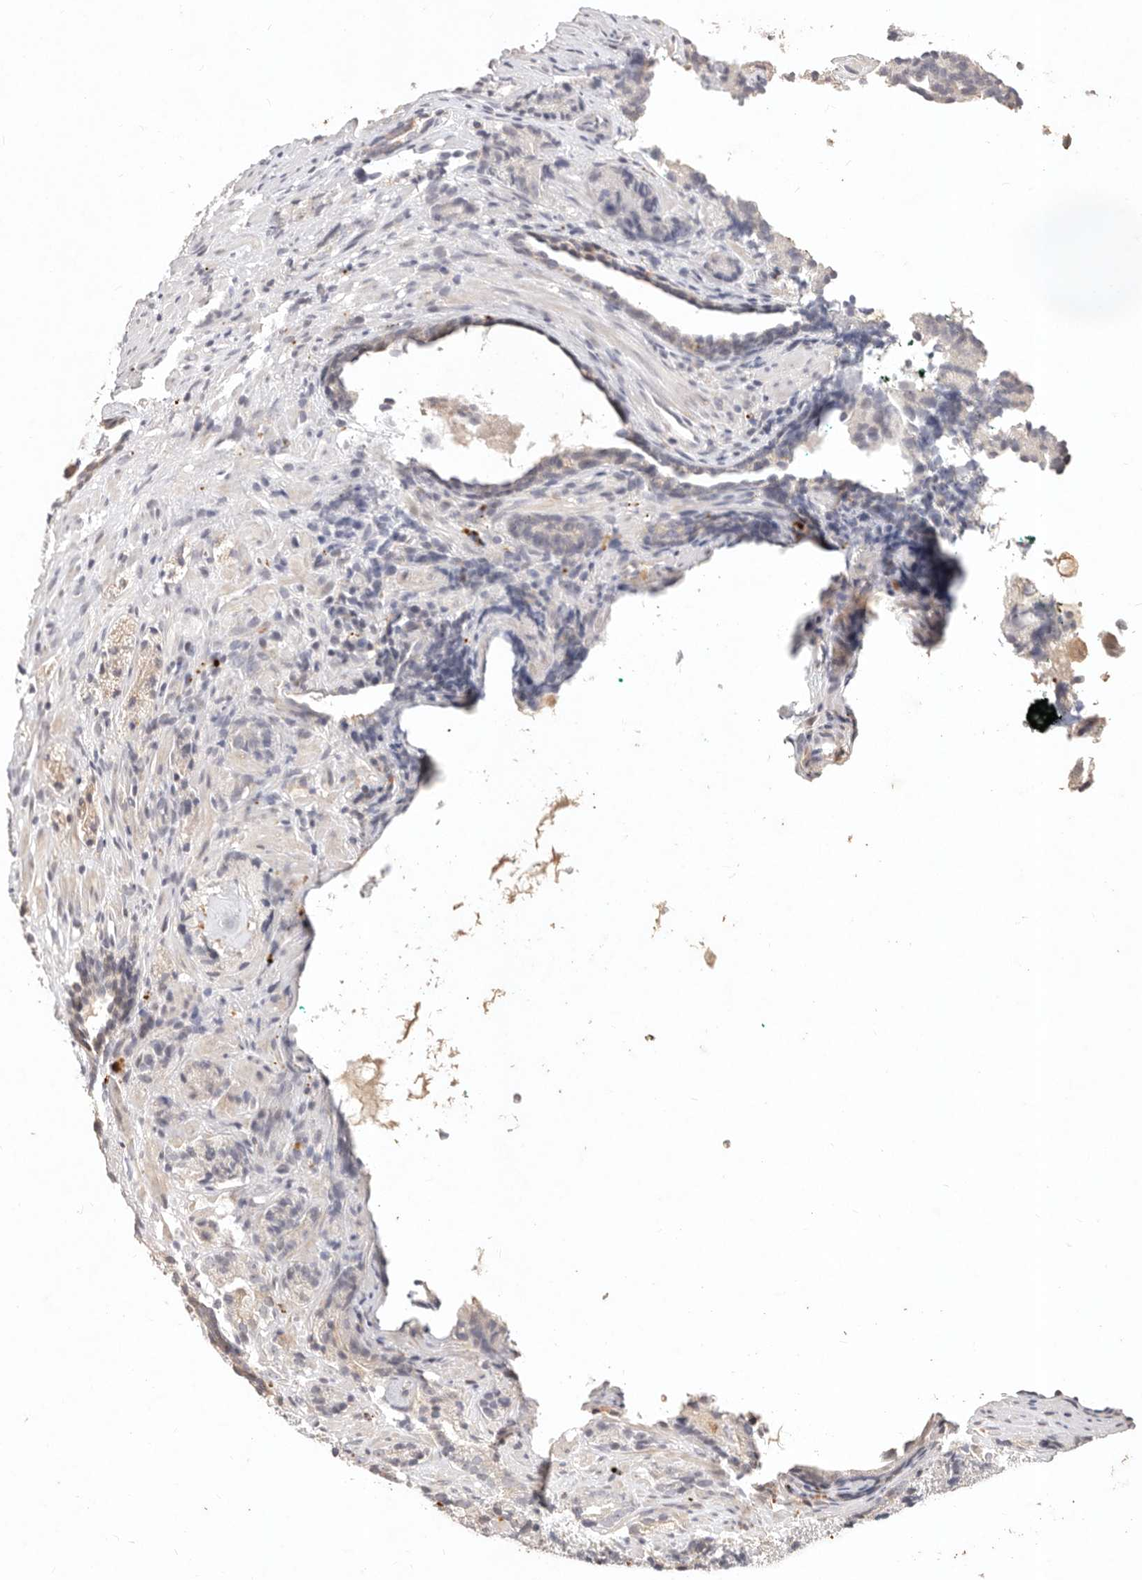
{"staining": {"intensity": "negative", "quantity": "none", "location": "none"}, "tissue": "prostate cancer", "cell_type": "Tumor cells", "image_type": "cancer", "snomed": [{"axis": "morphology", "description": "Adenocarcinoma, High grade"}, {"axis": "topography", "description": "Prostate"}], "caption": "Immunohistochemistry (IHC) of adenocarcinoma (high-grade) (prostate) displays no staining in tumor cells. (Stains: DAB (3,3'-diaminobenzidine) immunohistochemistry (IHC) with hematoxylin counter stain, Microscopy: brightfield microscopy at high magnification).", "gene": "KIF9", "patient": {"sex": "male", "age": 56}}